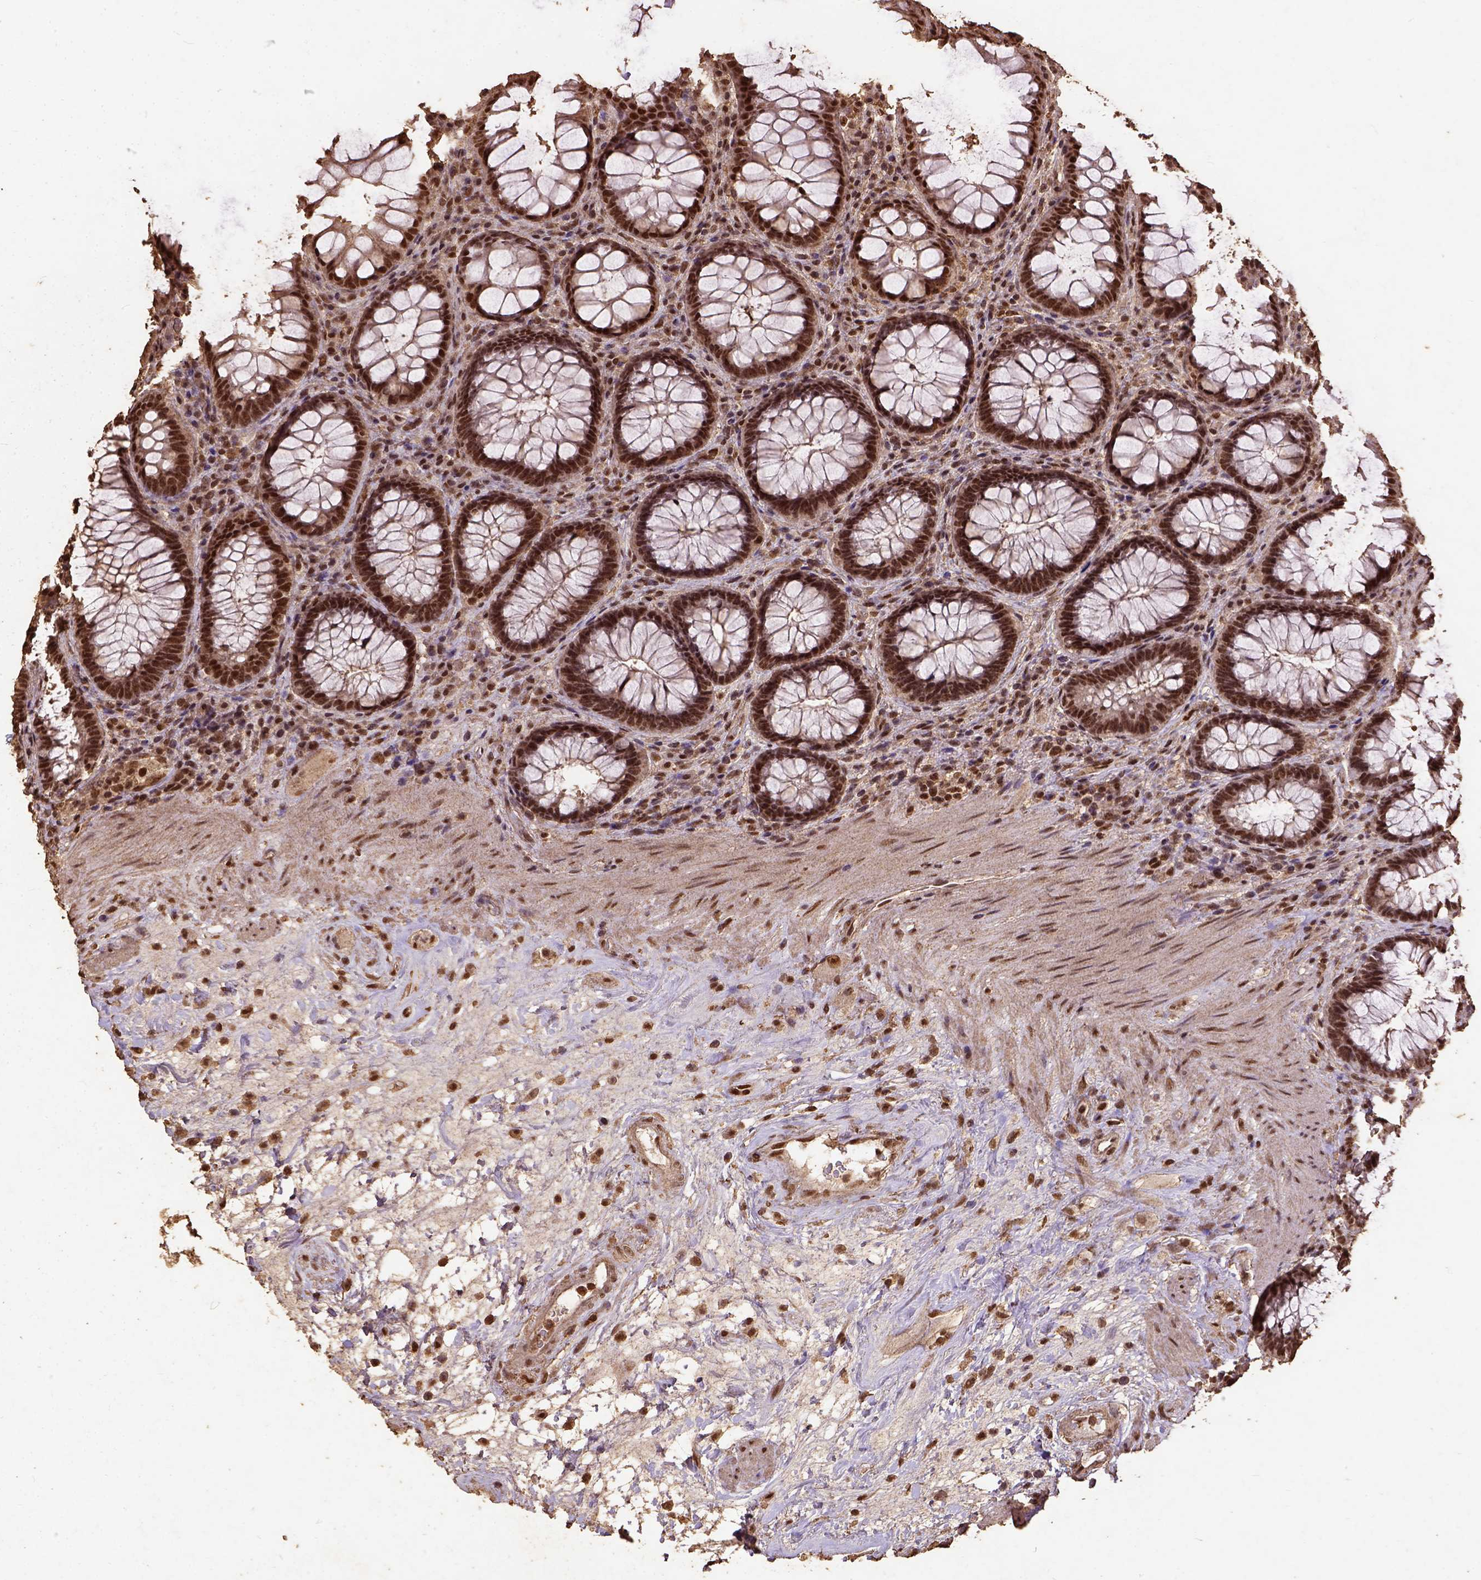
{"staining": {"intensity": "strong", "quantity": ">75%", "location": "nuclear"}, "tissue": "rectum", "cell_type": "Glandular cells", "image_type": "normal", "snomed": [{"axis": "morphology", "description": "Normal tissue, NOS"}, {"axis": "topography", "description": "Rectum"}], "caption": "Human rectum stained for a protein (brown) demonstrates strong nuclear positive expression in about >75% of glandular cells.", "gene": "NACC1", "patient": {"sex": "male", "age": 72}}